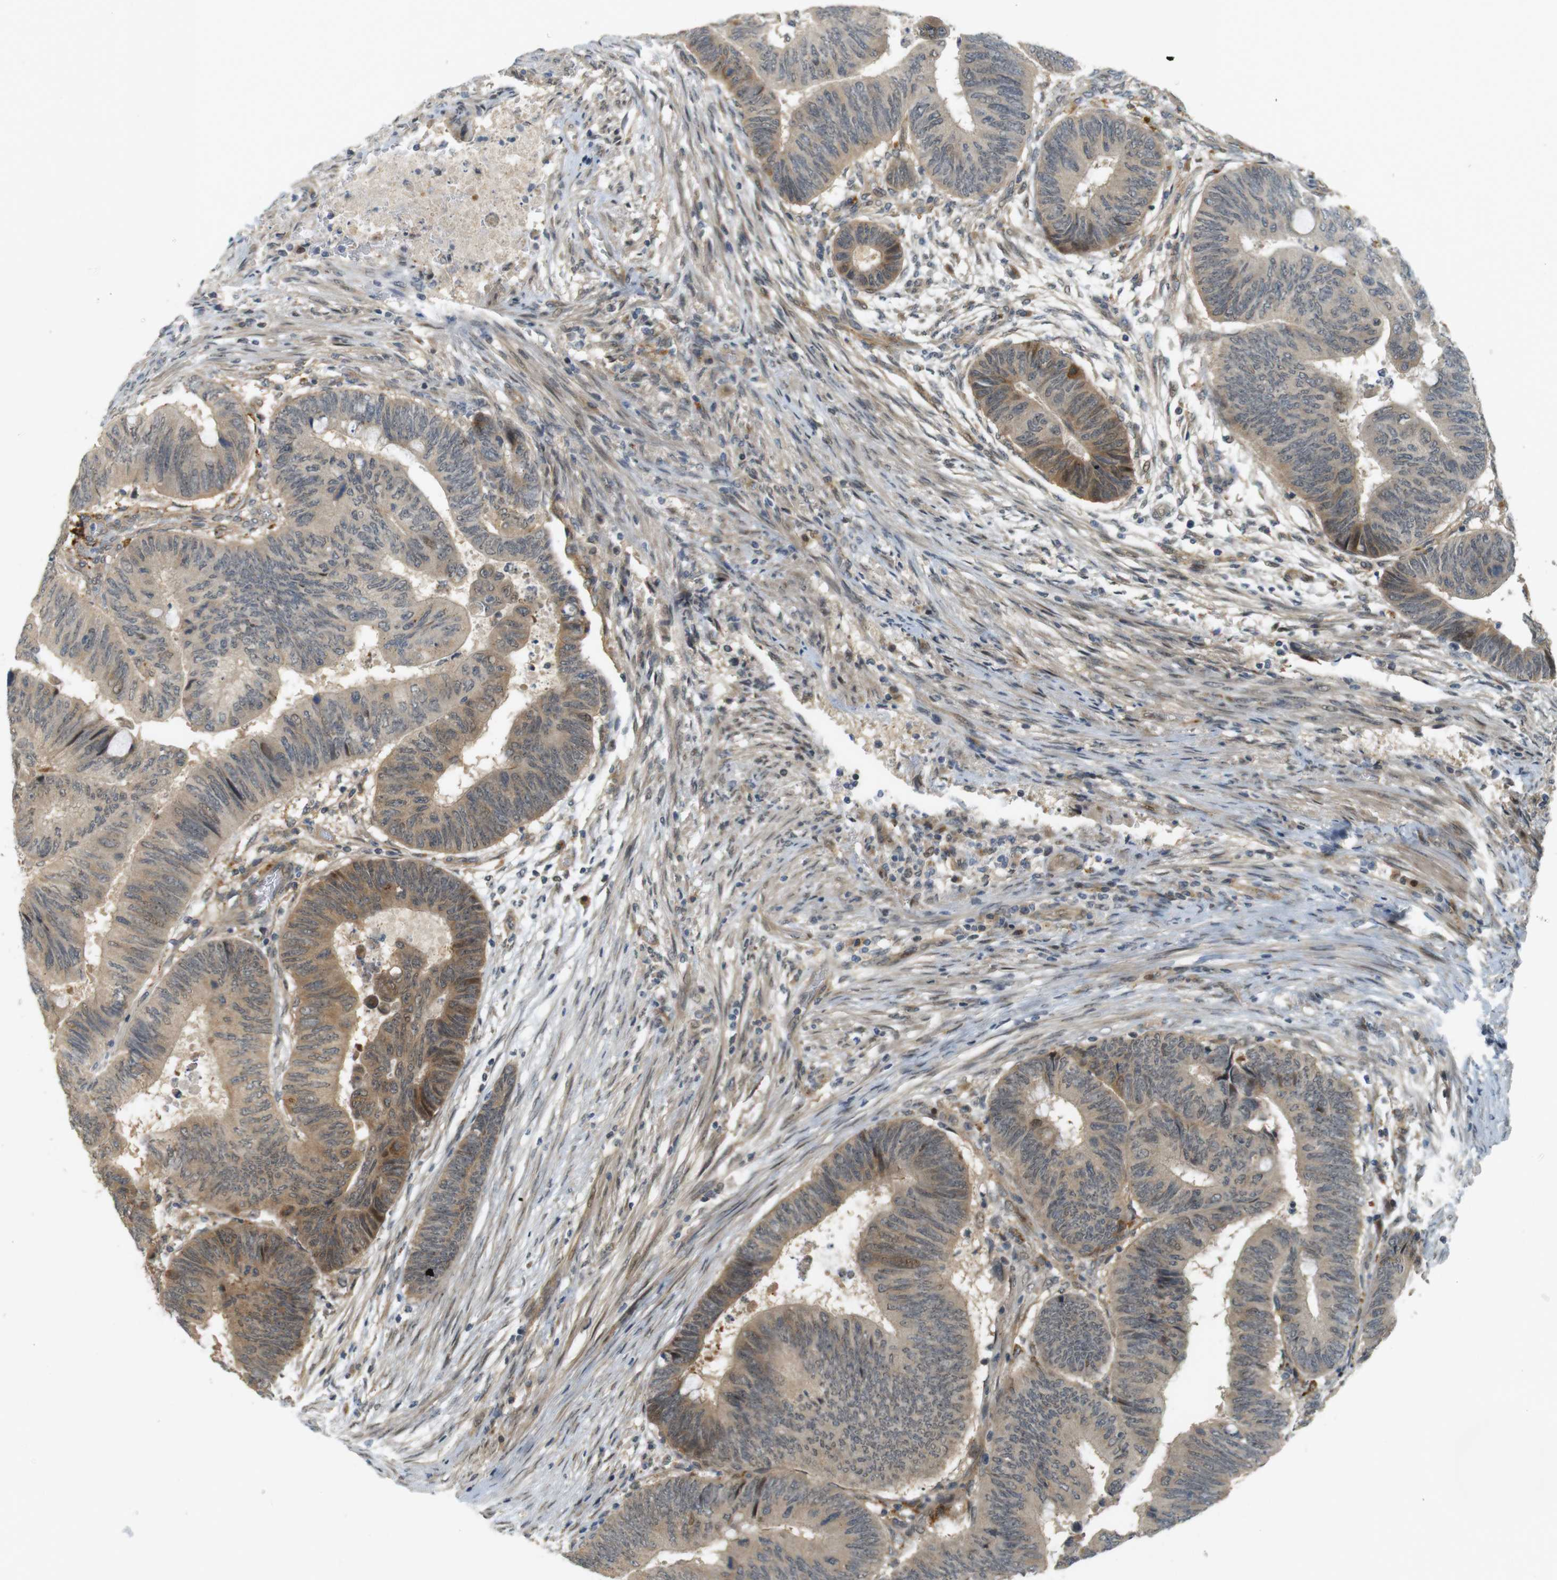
{"staining": {"intensity": "moderate", "quantity": "<25%", "location": "cytoplasmic/membranous"}, "tissue": "colorectal cancer", "cell_type": "Tumor cells", "image_type": "cancer", "snomed": [{"axis": "morphology", "description": "Normal tissue, NOS"}, {"axis": "morphology", "description": "Adenocarcinoma, NOS"}, {"axis": "topography", "description": "Rectum"}, {"axis": "topography", "description": "Peripheral nerve tissue"}], "caption": "IHC (DAB (3,3'-diaminobenzidine)) staining of human colorectal cancer reveals moderate cytoplasmic/membranous protein staining in approximately <25% of tumor cells.", "gene": "TSPAN9", "patient": {"sex": "male", "age": 92}}